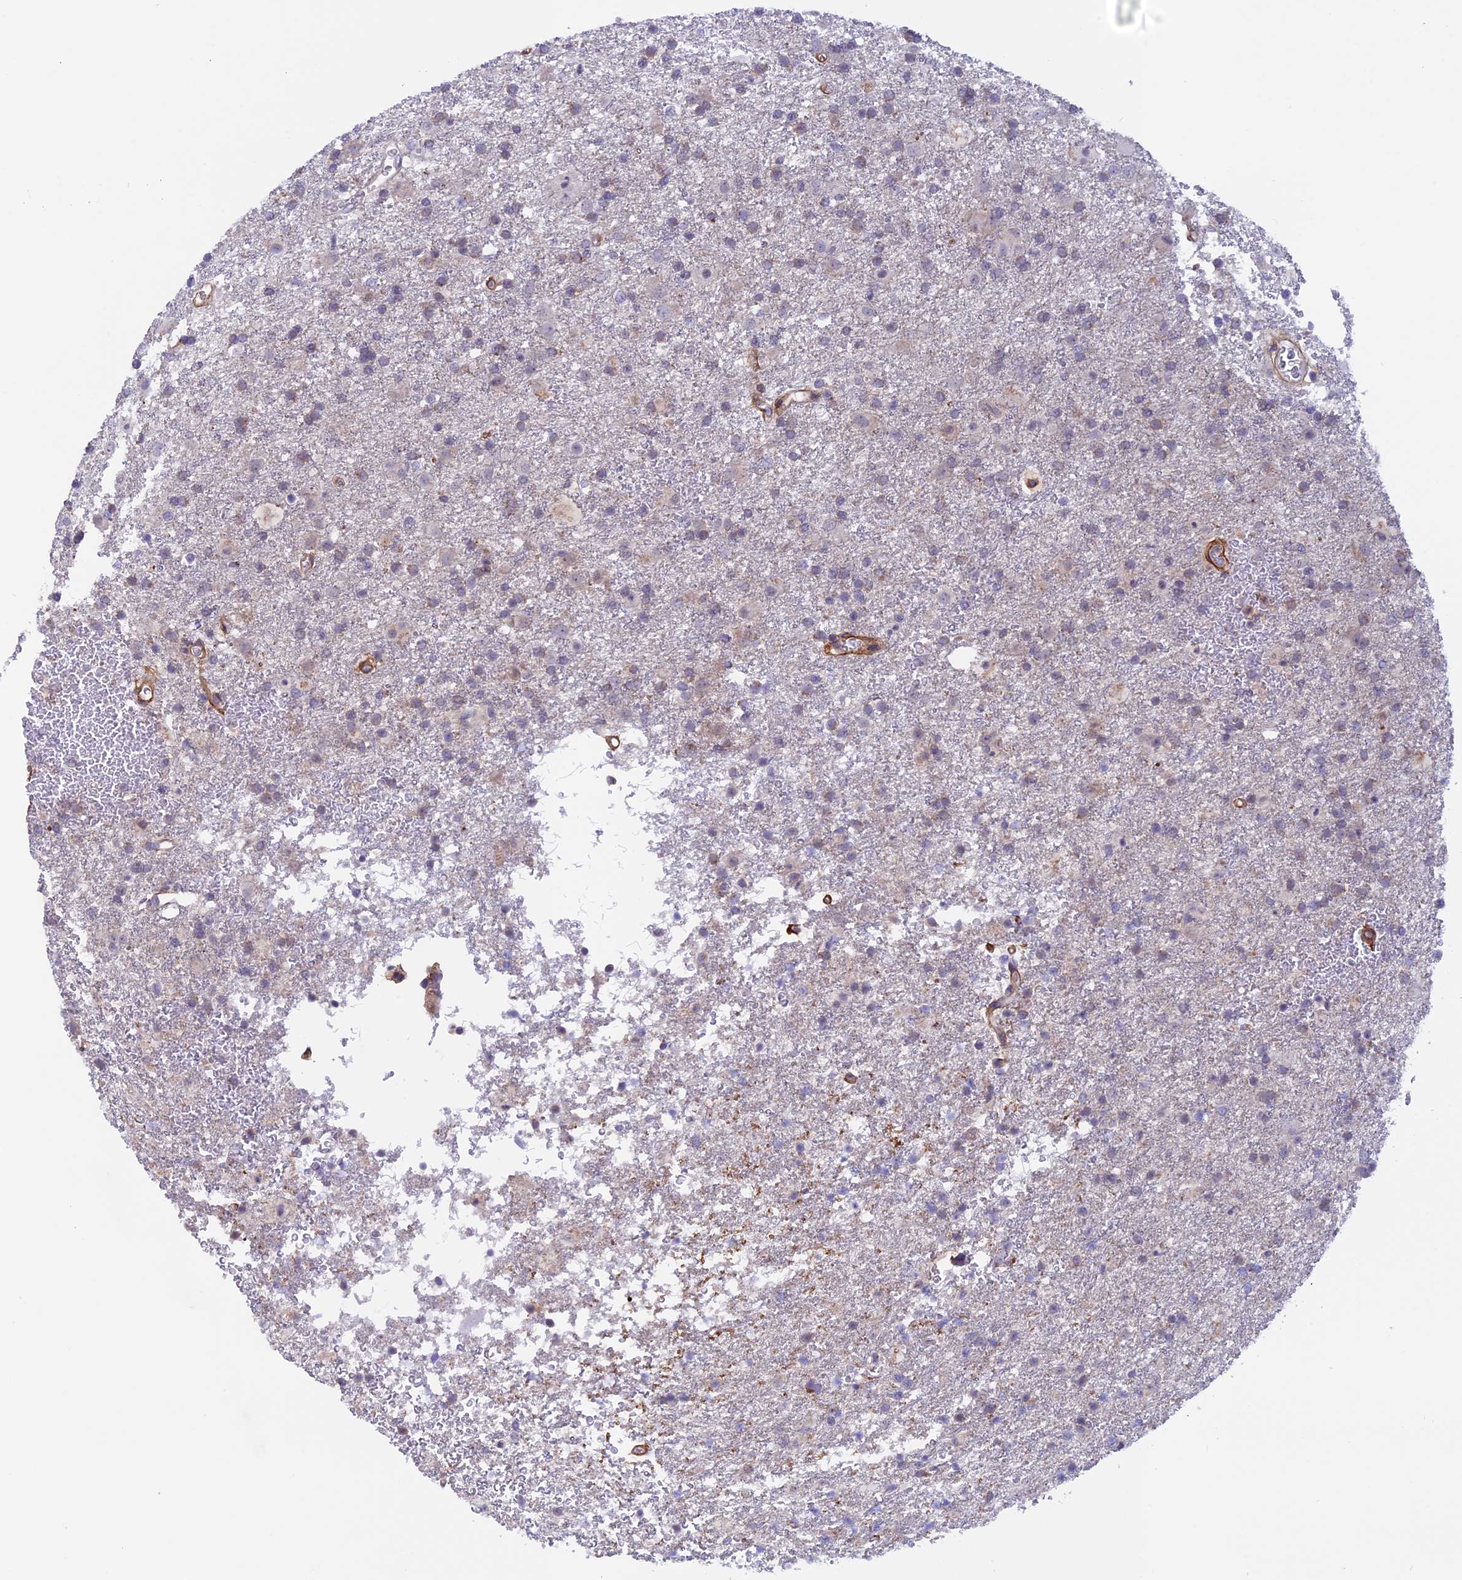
{"staining": {"intensity": "negative", "quantity": "none", "location": "none"}, "tissue": "glioma", "cell_type": "Tumor cells", "image_type": "cancer", "snomed": [{"axis": "morphology", "description": "Glioma, malignant, Low grade"}, {"axis": "topography", "description": "Brain"}], "caption": "Immunohistochemistry of malignant glioma (low-grade) reveals no positivity in tumor cells.", "gene": "COL4A3", "patient": {"sex": "male", "age": 65}}